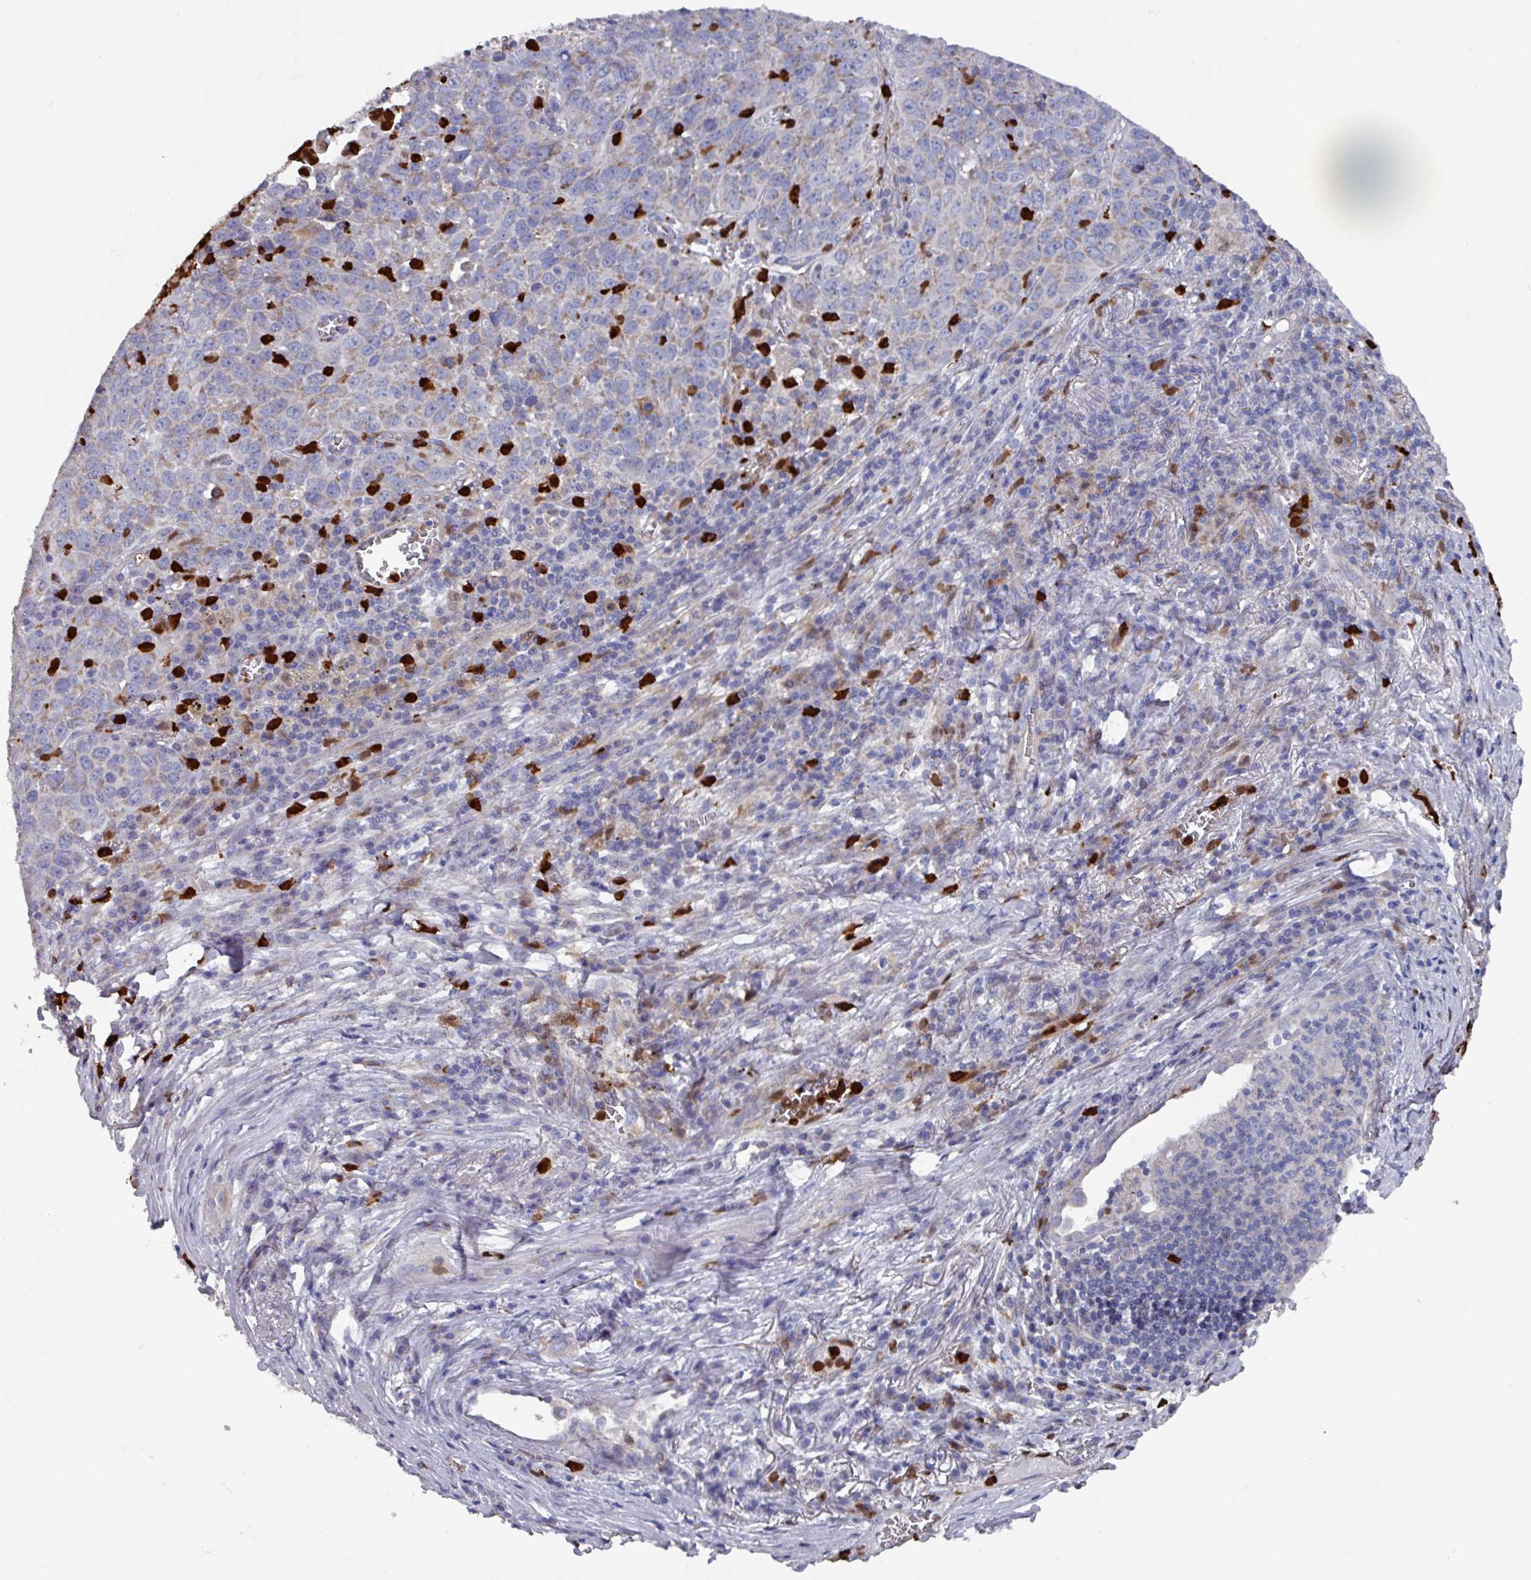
{"staining": {"intensity": "weak", "quantity": "25%-75%", "location": "cytoplasmic/membranous"}, "tissue": "lung cancer", "cell_type": "Tumor cells", "image_type": "cancer", "snomed": [{"axis": "morphology", "description": "Squamous cell carcinoma, NOS"}, {"axis": "topography", "description": "Lung"}], "caption": "Human lung cancer stained with a brown dye demonstrates weak cytoplasmic/membranous positive staining in about 25%-75% of tumor cells.", "gene": "UQCC2", "patient": {"sex": "male", "age": 76}}